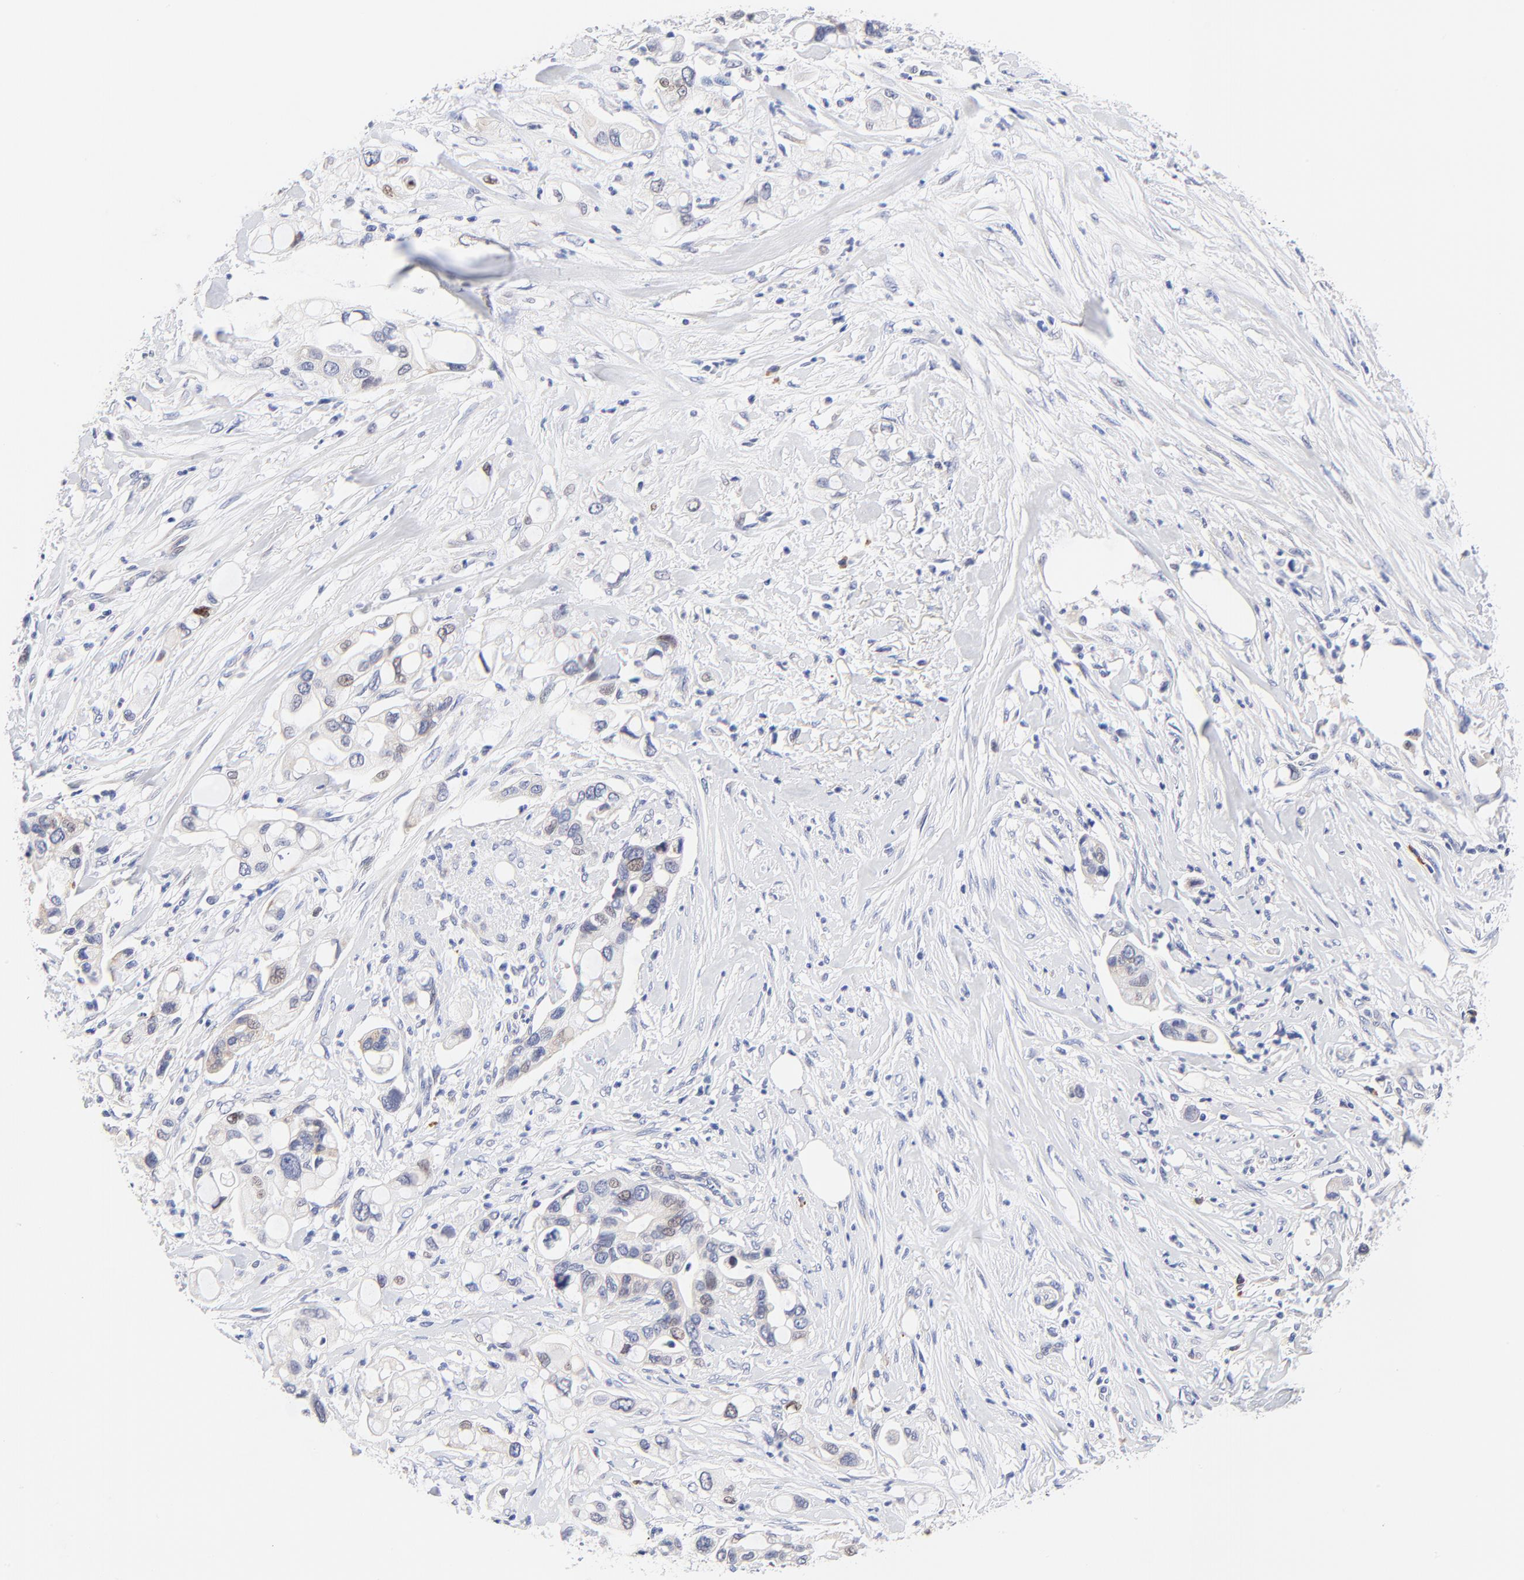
{"staining": {"intensity": "weak", "quantity": "<25%", "location": "nuclear"}, "tissue": "pancreatic cancer", "cell_type": "Tumor cells", "image_type": "cancer", "snomed": [{"axis": "morphology", "description": "Adenocarcinoma, NOS"}, {"axis": "topography", "description": "Pancreas"}], "caption": "Tumor cells show no significant positivity in pancreatic cancer (adenocarcinoma). (DAB (3,3'-diaminobenzidine) immunohistochemistry with hematoxylin counter stain).", "gene": "AFF2", "patient": {"sex": "male", "age": 70}}